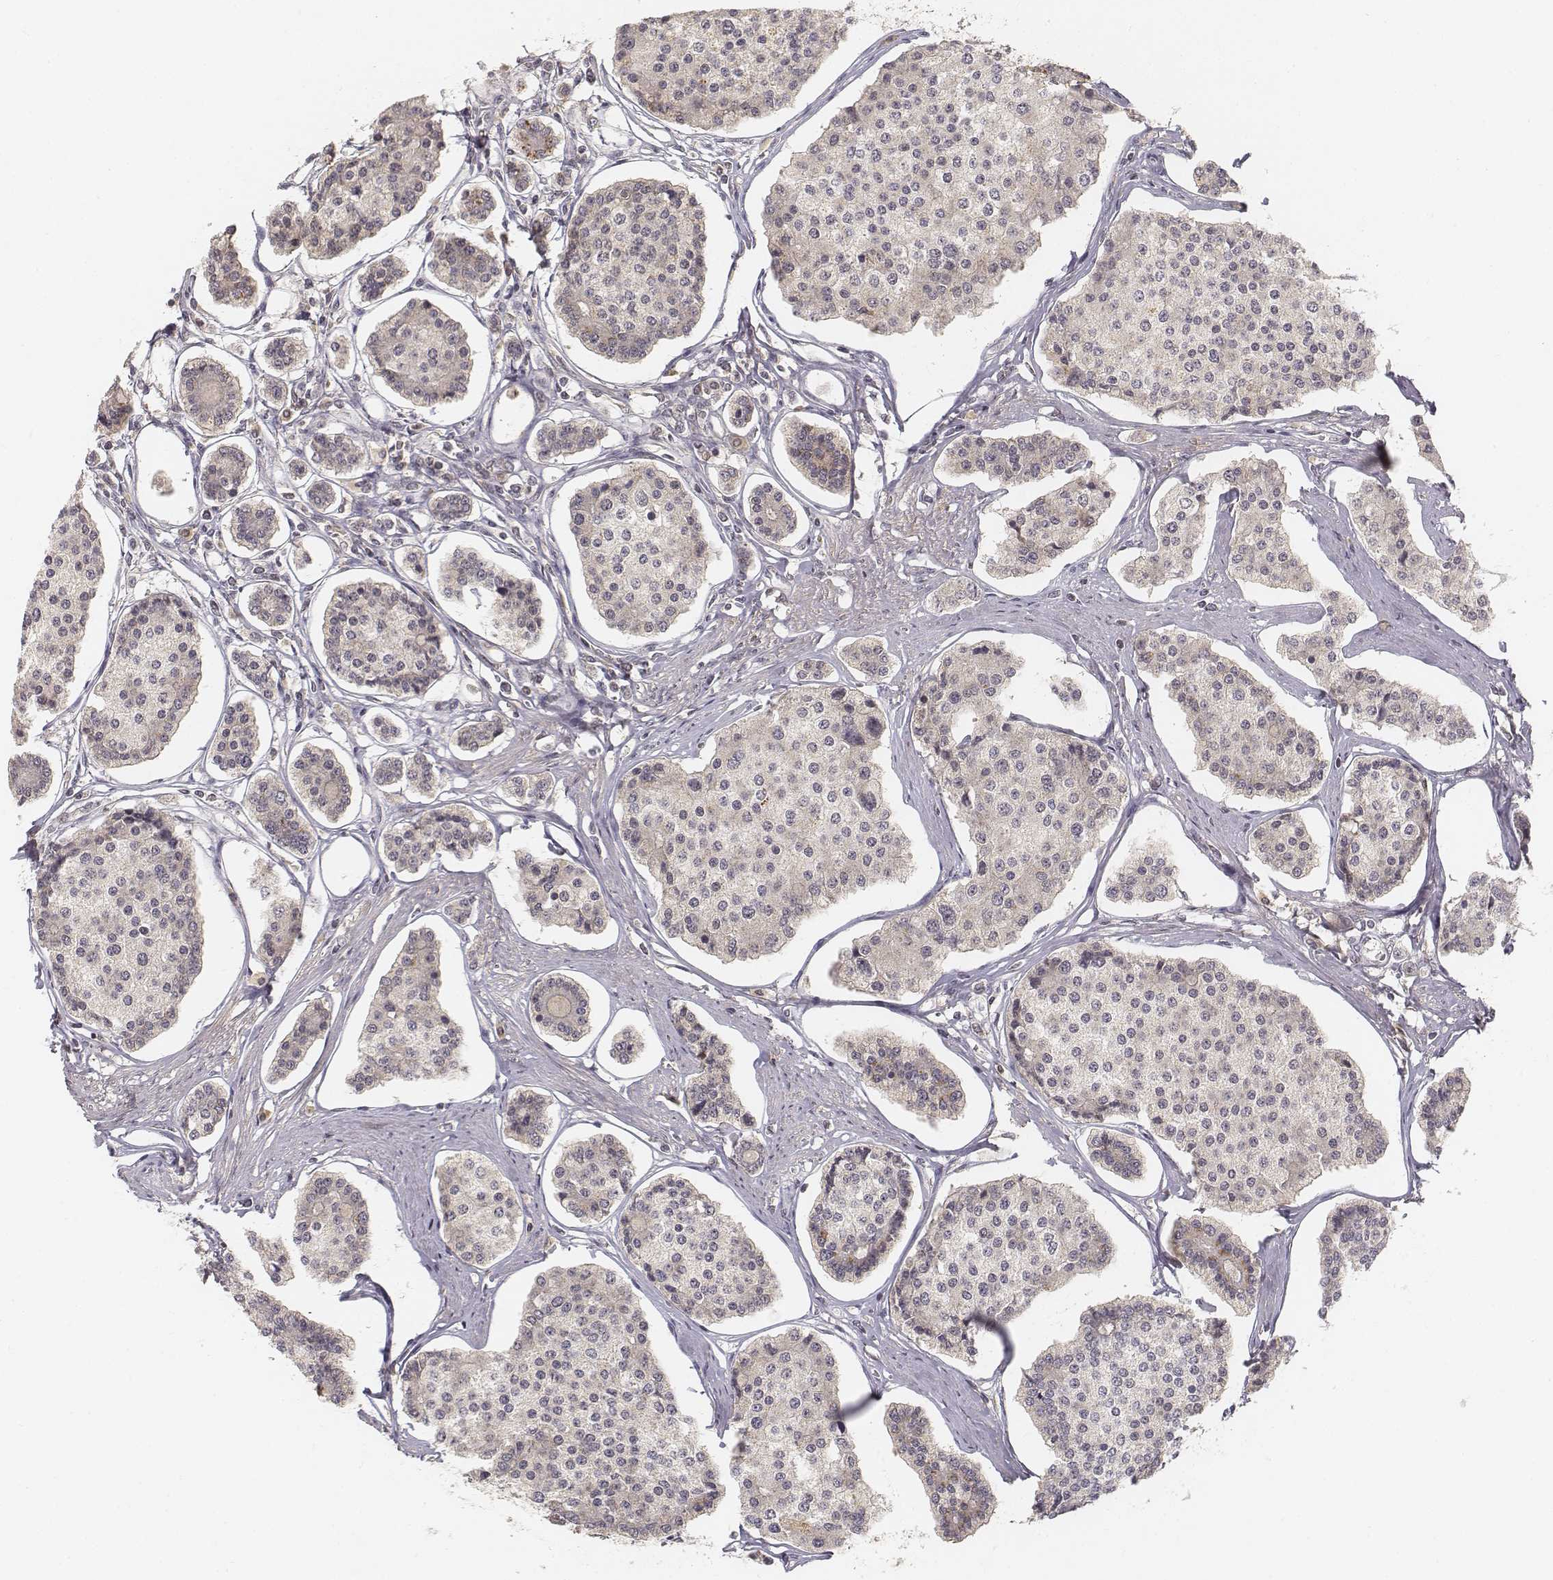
{"staining": {"intensity": "negative", "quantity": "none", "location": "none"}, "tissue": "carcinoid", "cell_type": "Tumor cells", "image_type": "cancer", "snomed": [{"axis": "morphology", "description": "Carcinoid, malignant, NOS"}, {"axis": "topography", "description": "Small intestine"}], "caption": "DAB (3,3'-diaminobenzidine) immunohistochemical staining of human malignant carcinoid exhibits no significant expression in tumor cells.", "gene": "FANCD2", "patient": {"sex": "female", "age": 65}}